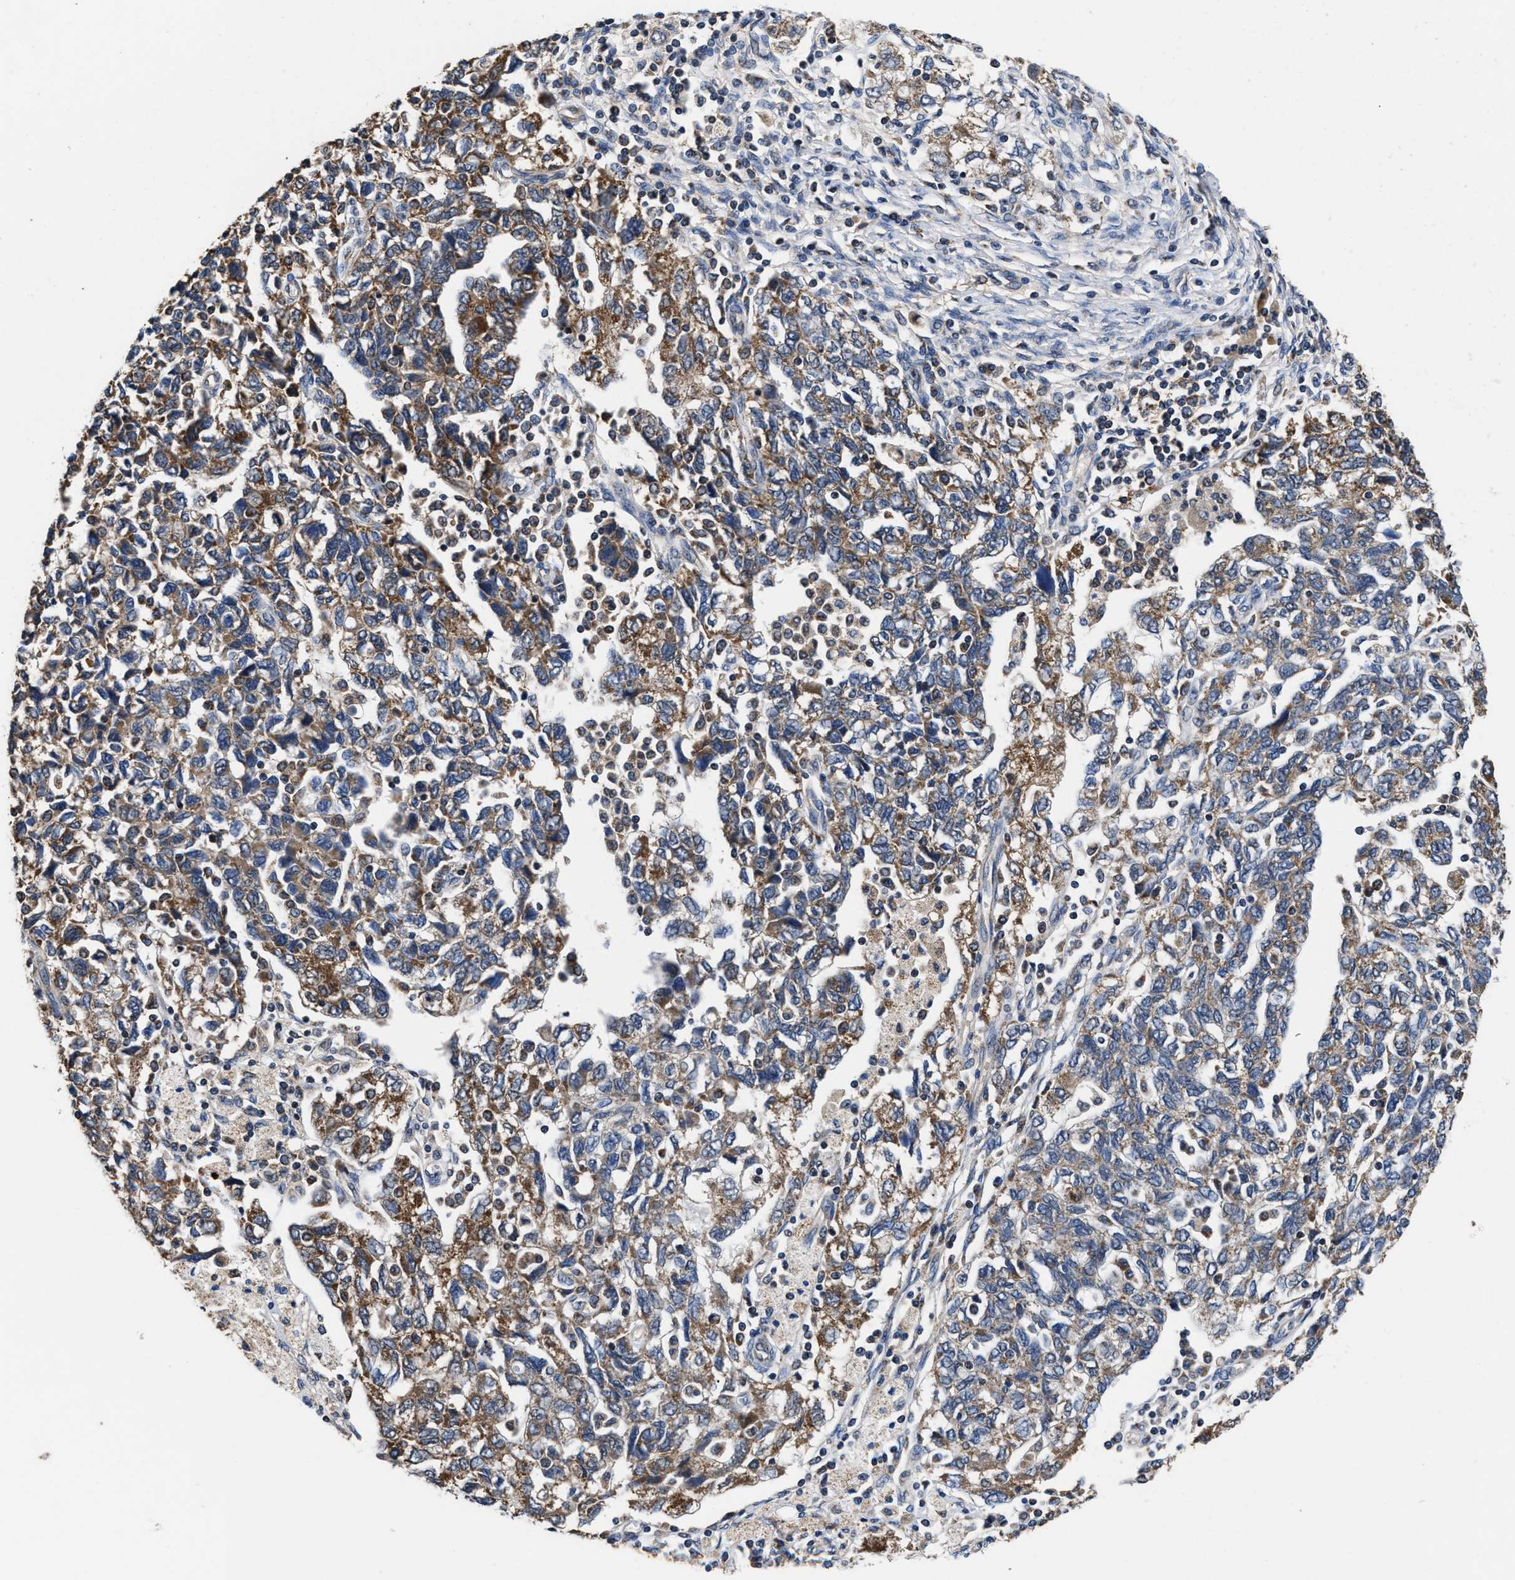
{"staining": {"intensity": "moderate", "quantity": "25%-75%", "location": "cytoplasmic/membranous"}, "tissue": "ovarian cancer", "cell_type": "Tumor cells", "image_type": "cancer", "snomed": [{"axis": "morphology", "description": "Carcinoma, NOS"}, {"axis": "morphology", "description": "Cystadenocarcinoma, serous, NOS"}, {"axis": "topography", "description": "Ovary"}], "caption": "Protein positivity by immunohistochemistry (IHC) reveals moderate cytoplasmic/membranous staining in about 25%-75% of tumor cells in ovarian cancer. The staining was performed using DAB (3,3'-diaminobenzidine) to visualize the protein expression in brown, while the nuclei were stained in blue with hematoxylin (Magnification: 20x).", "gene": "ACLY", "patient": {"sex": "female", "age": 69}}